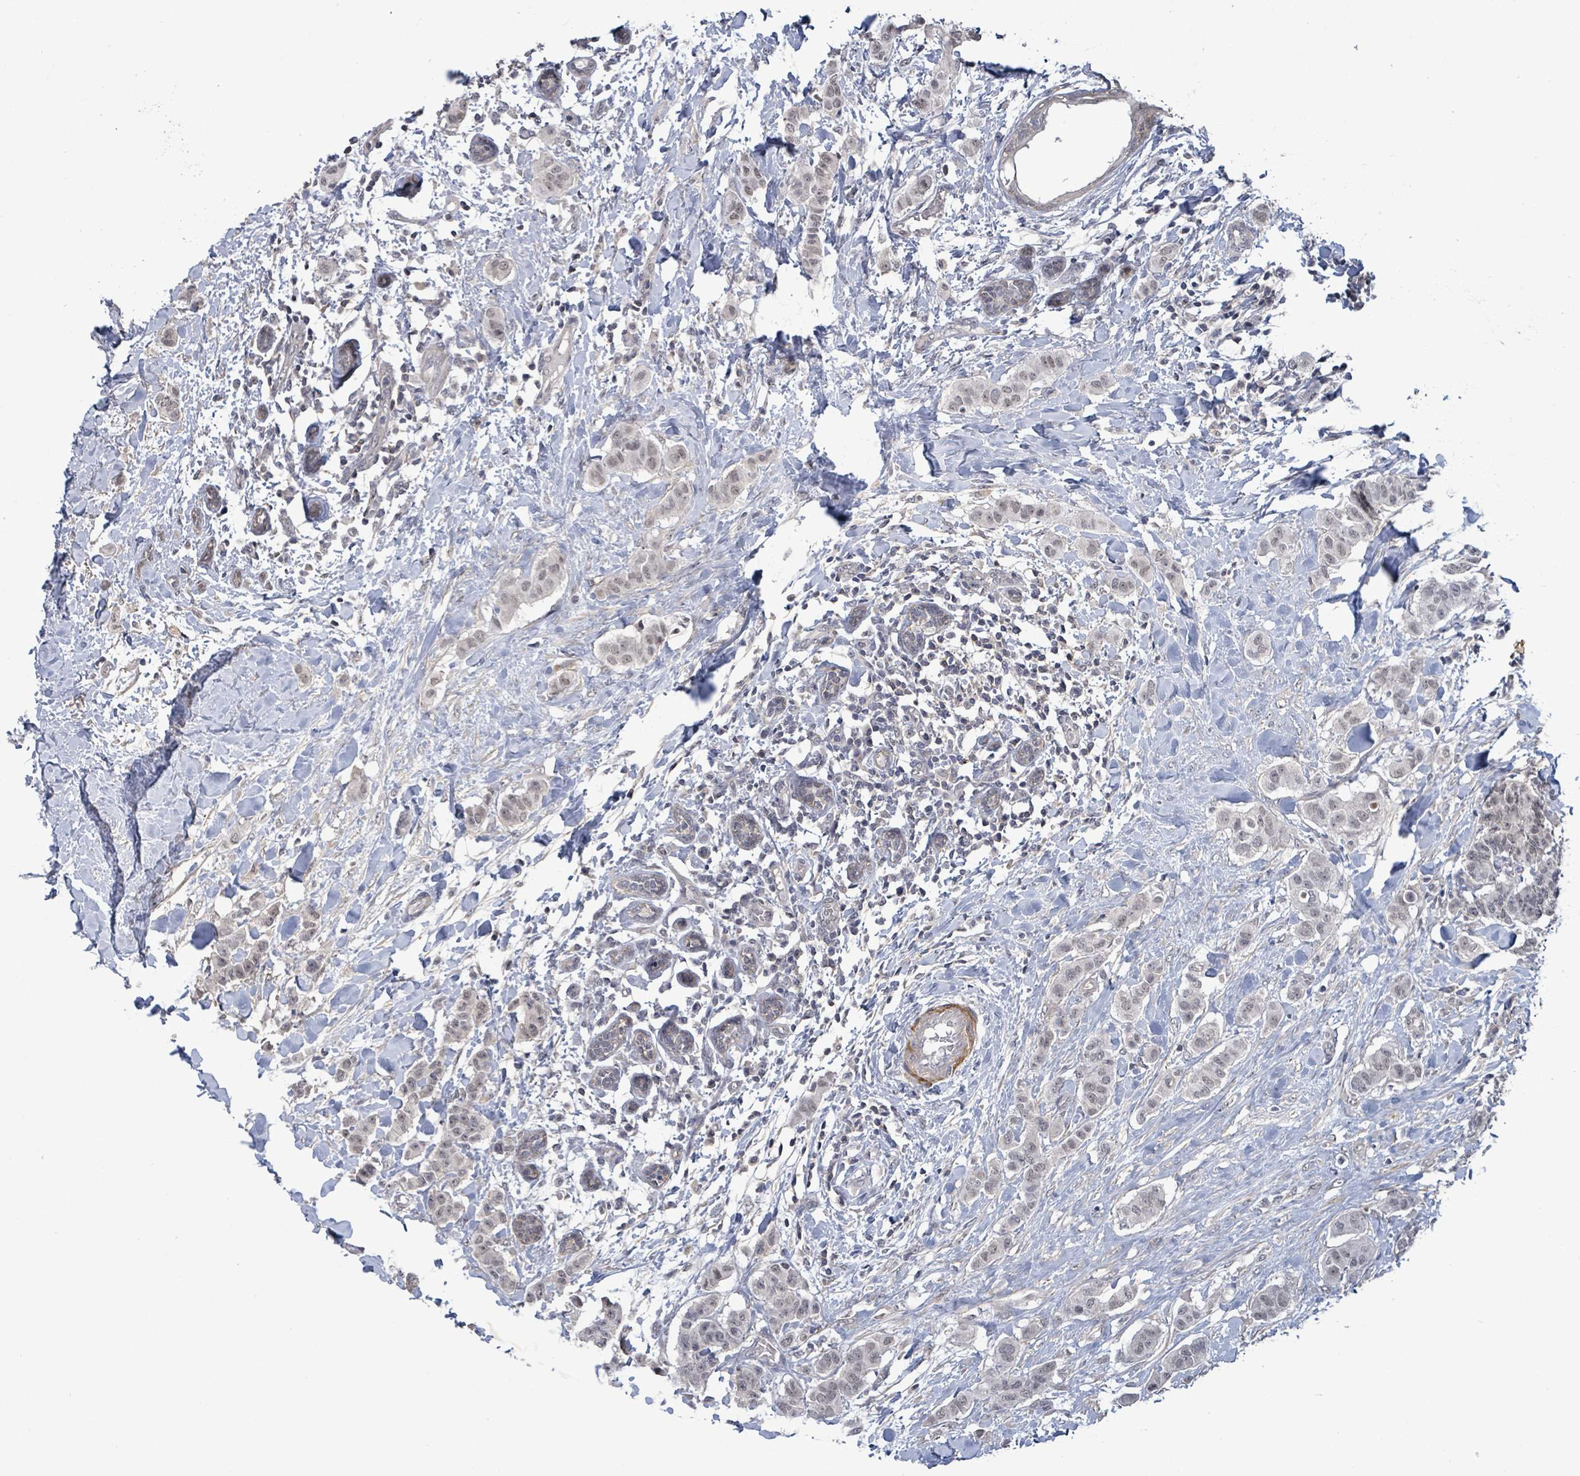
{"staining": {"intensity": "negative", "quantity": "none", "location": "none"}, "tissue": "breast cancer", "cell_type": "Tumor cells", "image_type": "cancer", "snomed": [{"axis": "morphology", "description": "Duct carcinoma"}, {"axis": "topography", "description": "Breast"}], "caption": "A histopathology image of human breast intraductal carcinoma is negative for staining in tumor cells.", "gene": "AMMECR1", "patient": {"sex": "female", "age": 40}}